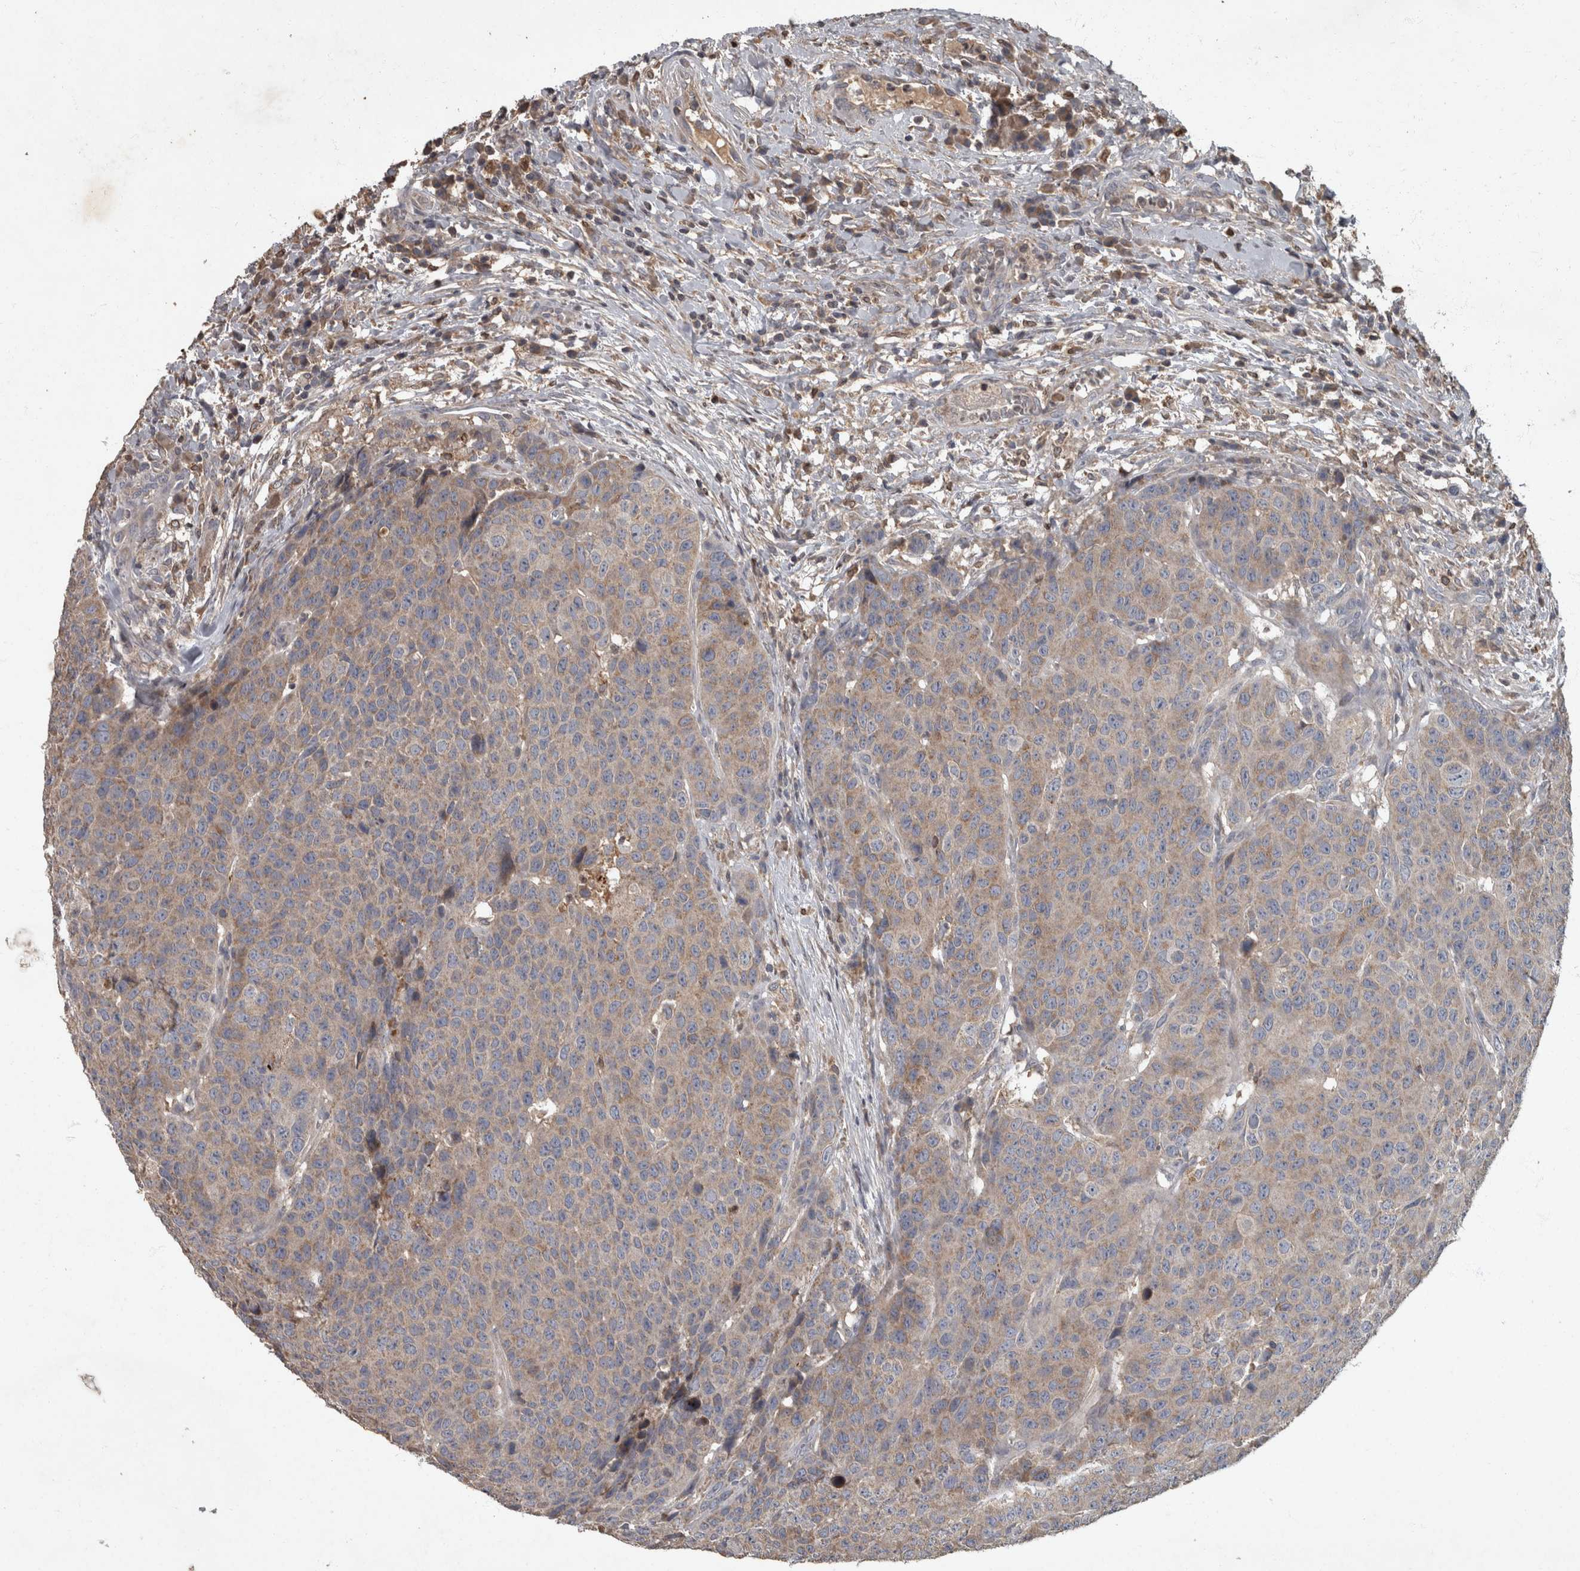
{"staining": {"intensity": "weak", "quantity": "25%-75%", "location": "cytoplasmic/membranous"}, "tissue": "head and neck cancer", "cell_type": "Tumor cells", "image_type": "cancer", "snomed": [{"axis": "morphology", "description": "Squamous cell carcinoma, NOS"}, {"axis": "topography", "description": "Head-Neck"}], "caption": "Immunohistochemical staining of head and neck squamous cell carcinoma displays weak cytoplasmic/membranous protein expression in approximately 25%-75% of tumor cells.", "gene": "PPP1R3C", "patient": {"sex": "male", "age": 66}}